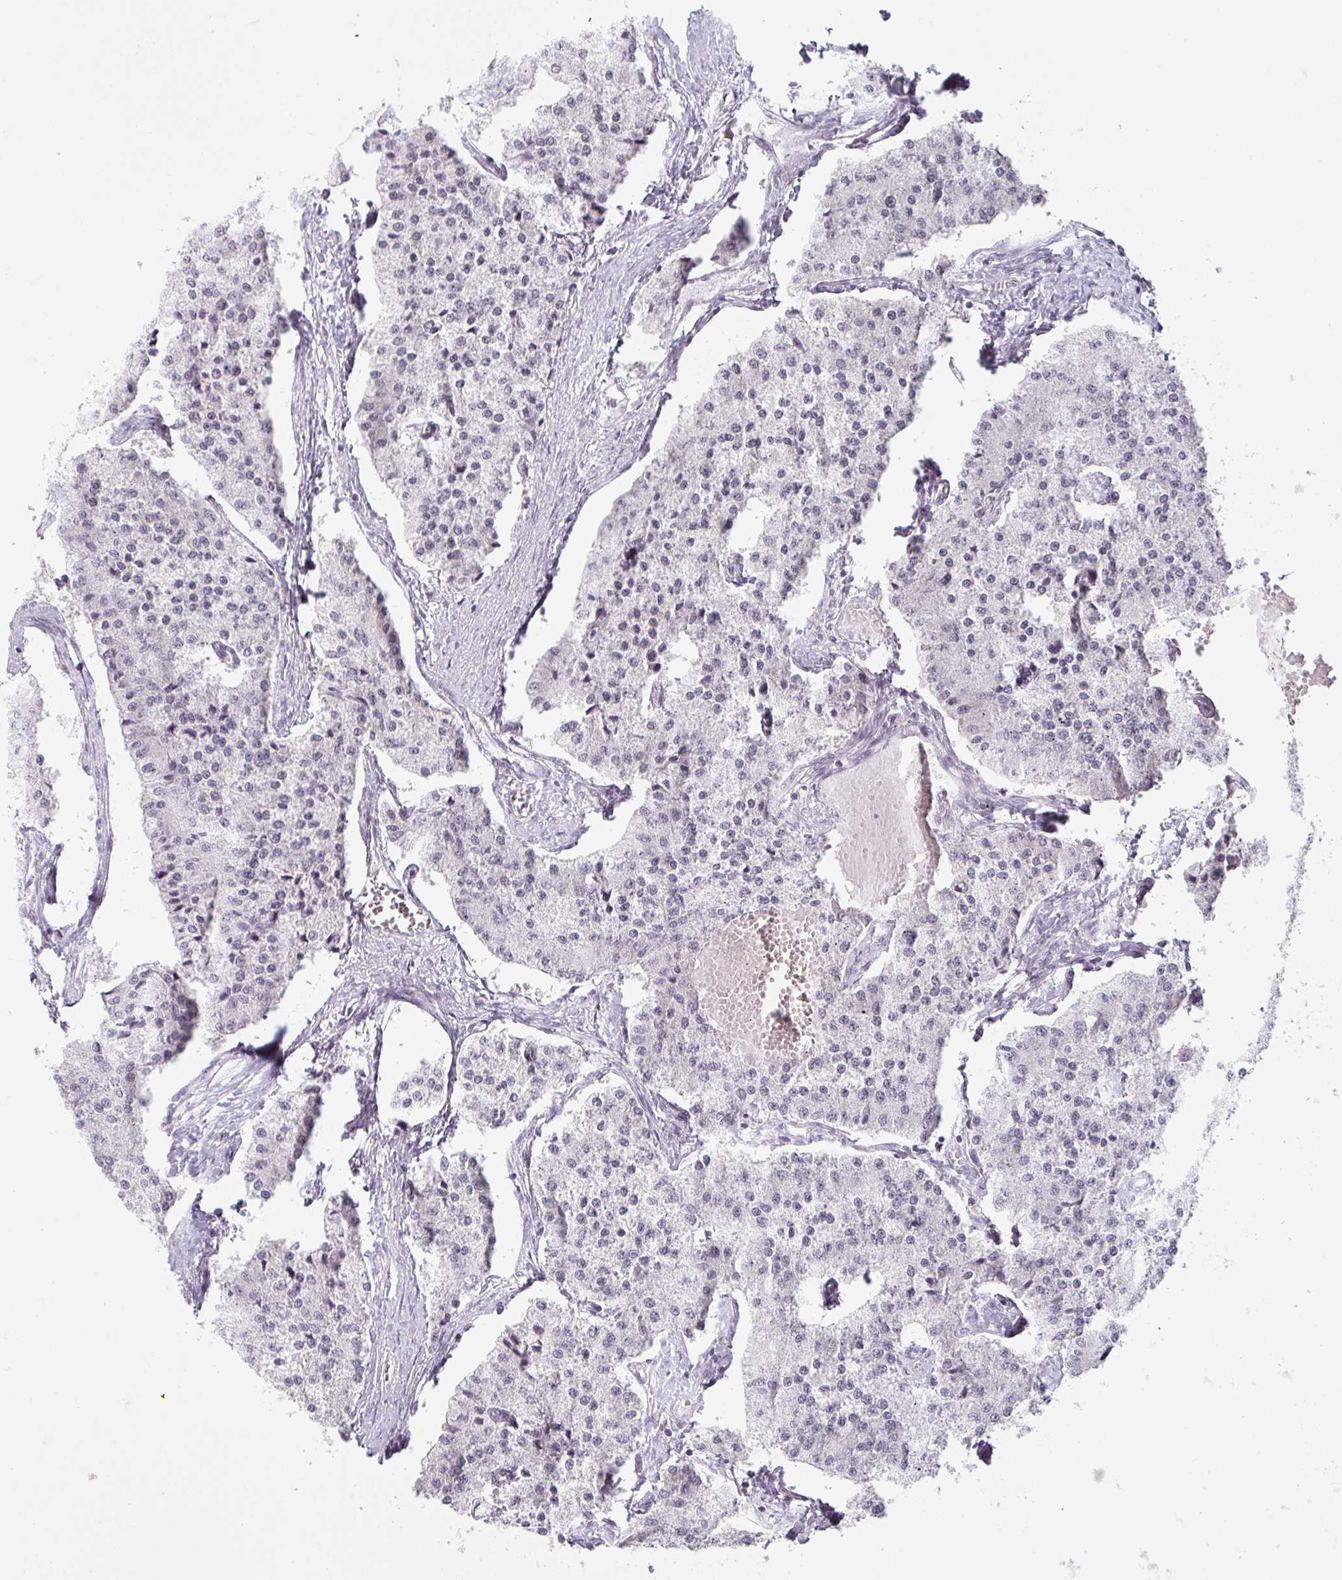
{"staining": {"intensity": "negative", "quantity": "none", "location": "none"}, "tissue": "carcinoid", "cell_type": "Tumor cells", "image_type": "cancer", "snomed": [{"axis": "morphology", "description": "Carcinoid, malignant, NOS"}, {"axis": "topography", "description": "Colon"}], "caption": "Tumor cells show no significant expression in carcinoid. The staining is performed using DAB brown chromogen with nuclei counter-stained in using hematoxylin.", "gene": "SPRR1A", "patient": {"sex": "female", "age": 52}}